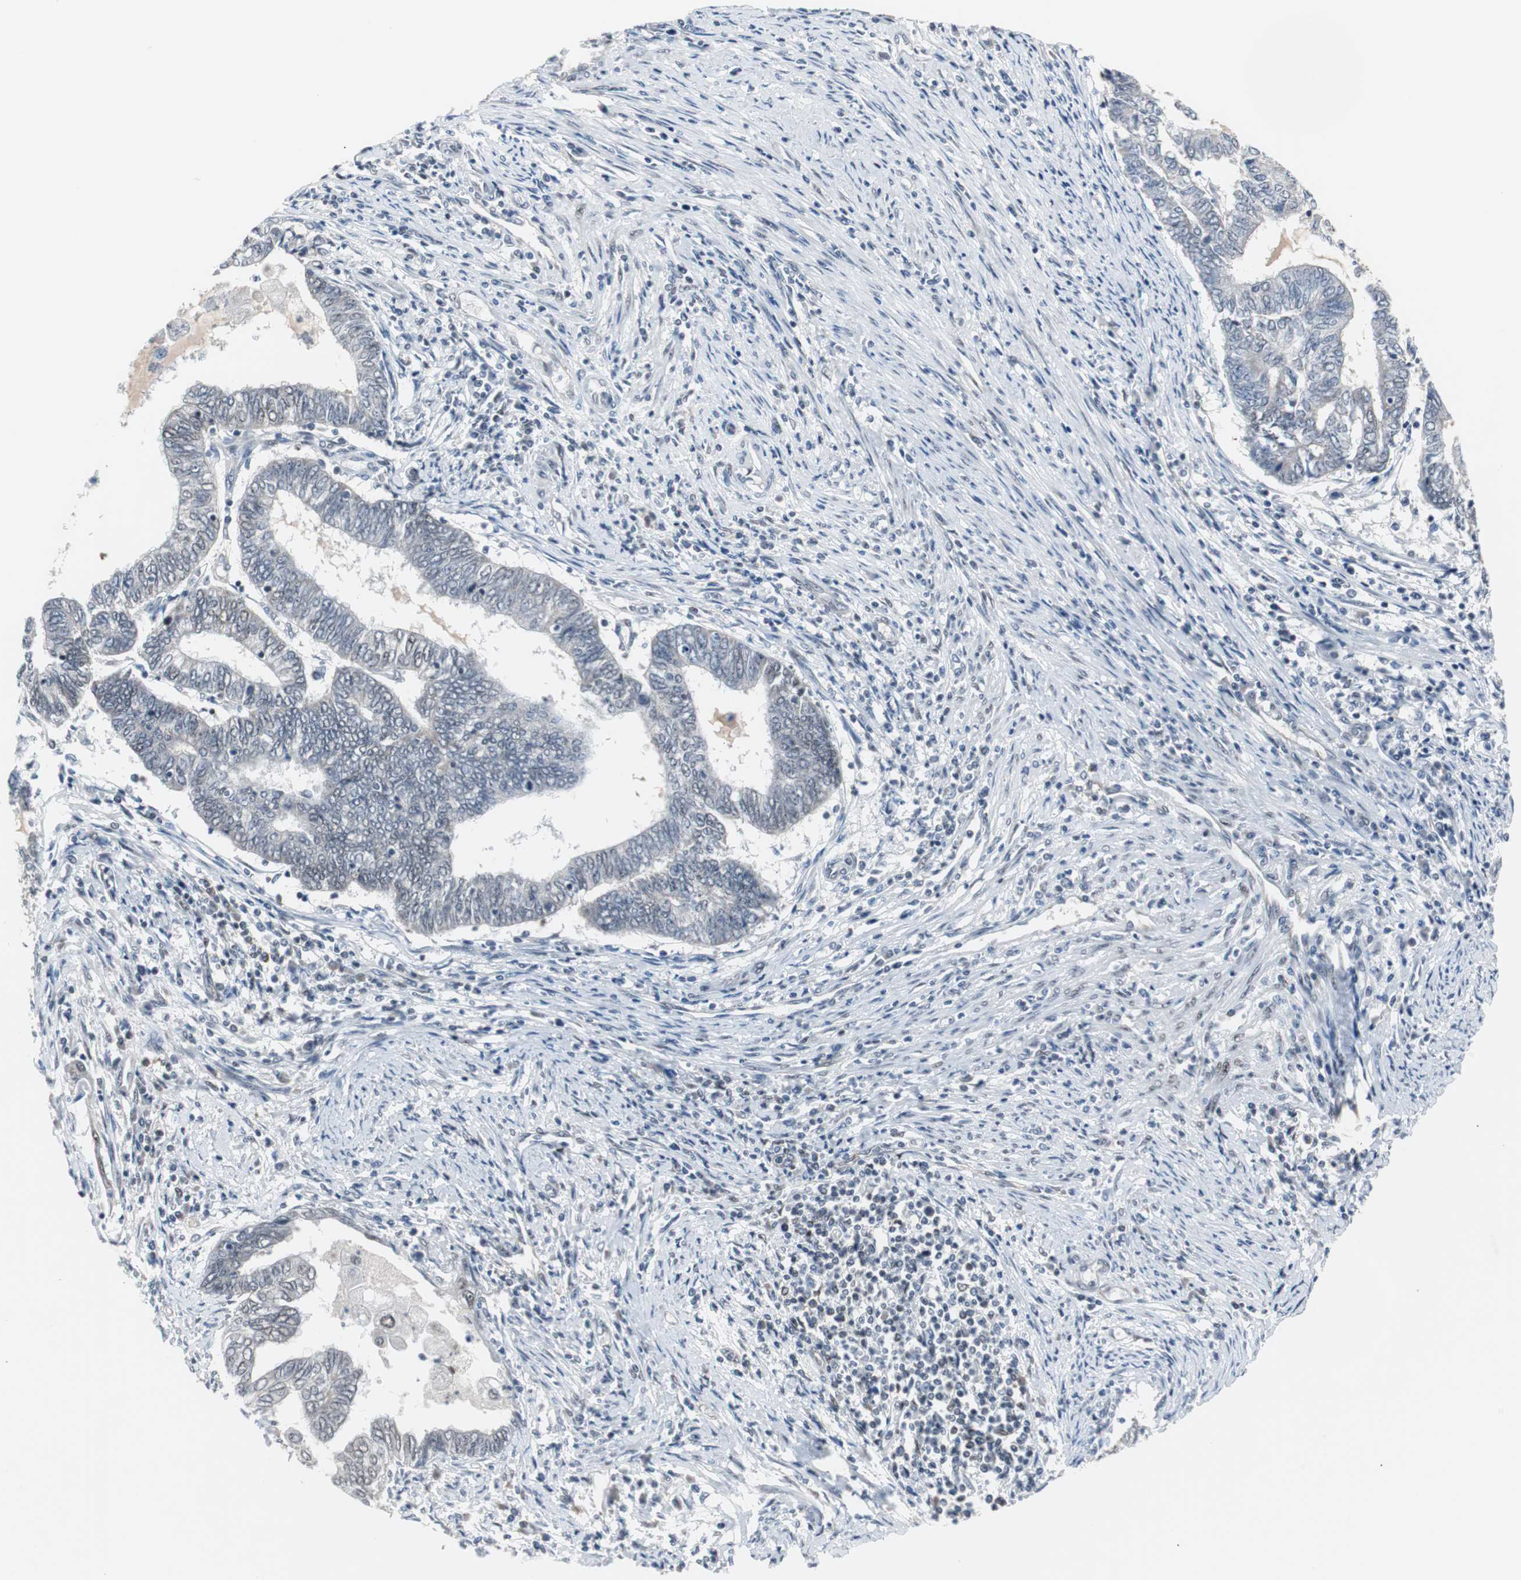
{"staining": {"intensity": "negative", "quantity": "none", "location": "none"}, "tissue": "endometrial cancer", "cell_type": "Tumor cells", "image_type": "cancer", "snomed": [{"axis": "morphology", "description": "Adenocarcinoma, NOS"}, {"axis": "topography", "description": "Uterus"}, {"axis": "topography", "description": "Endometrium"}], "caption": "Endometrial cancer was stained to show a protein in brown. There is no significant expression in tumor cells.", "gene": "ZHX2", "patient": {"sex": "female", "age": 70}}